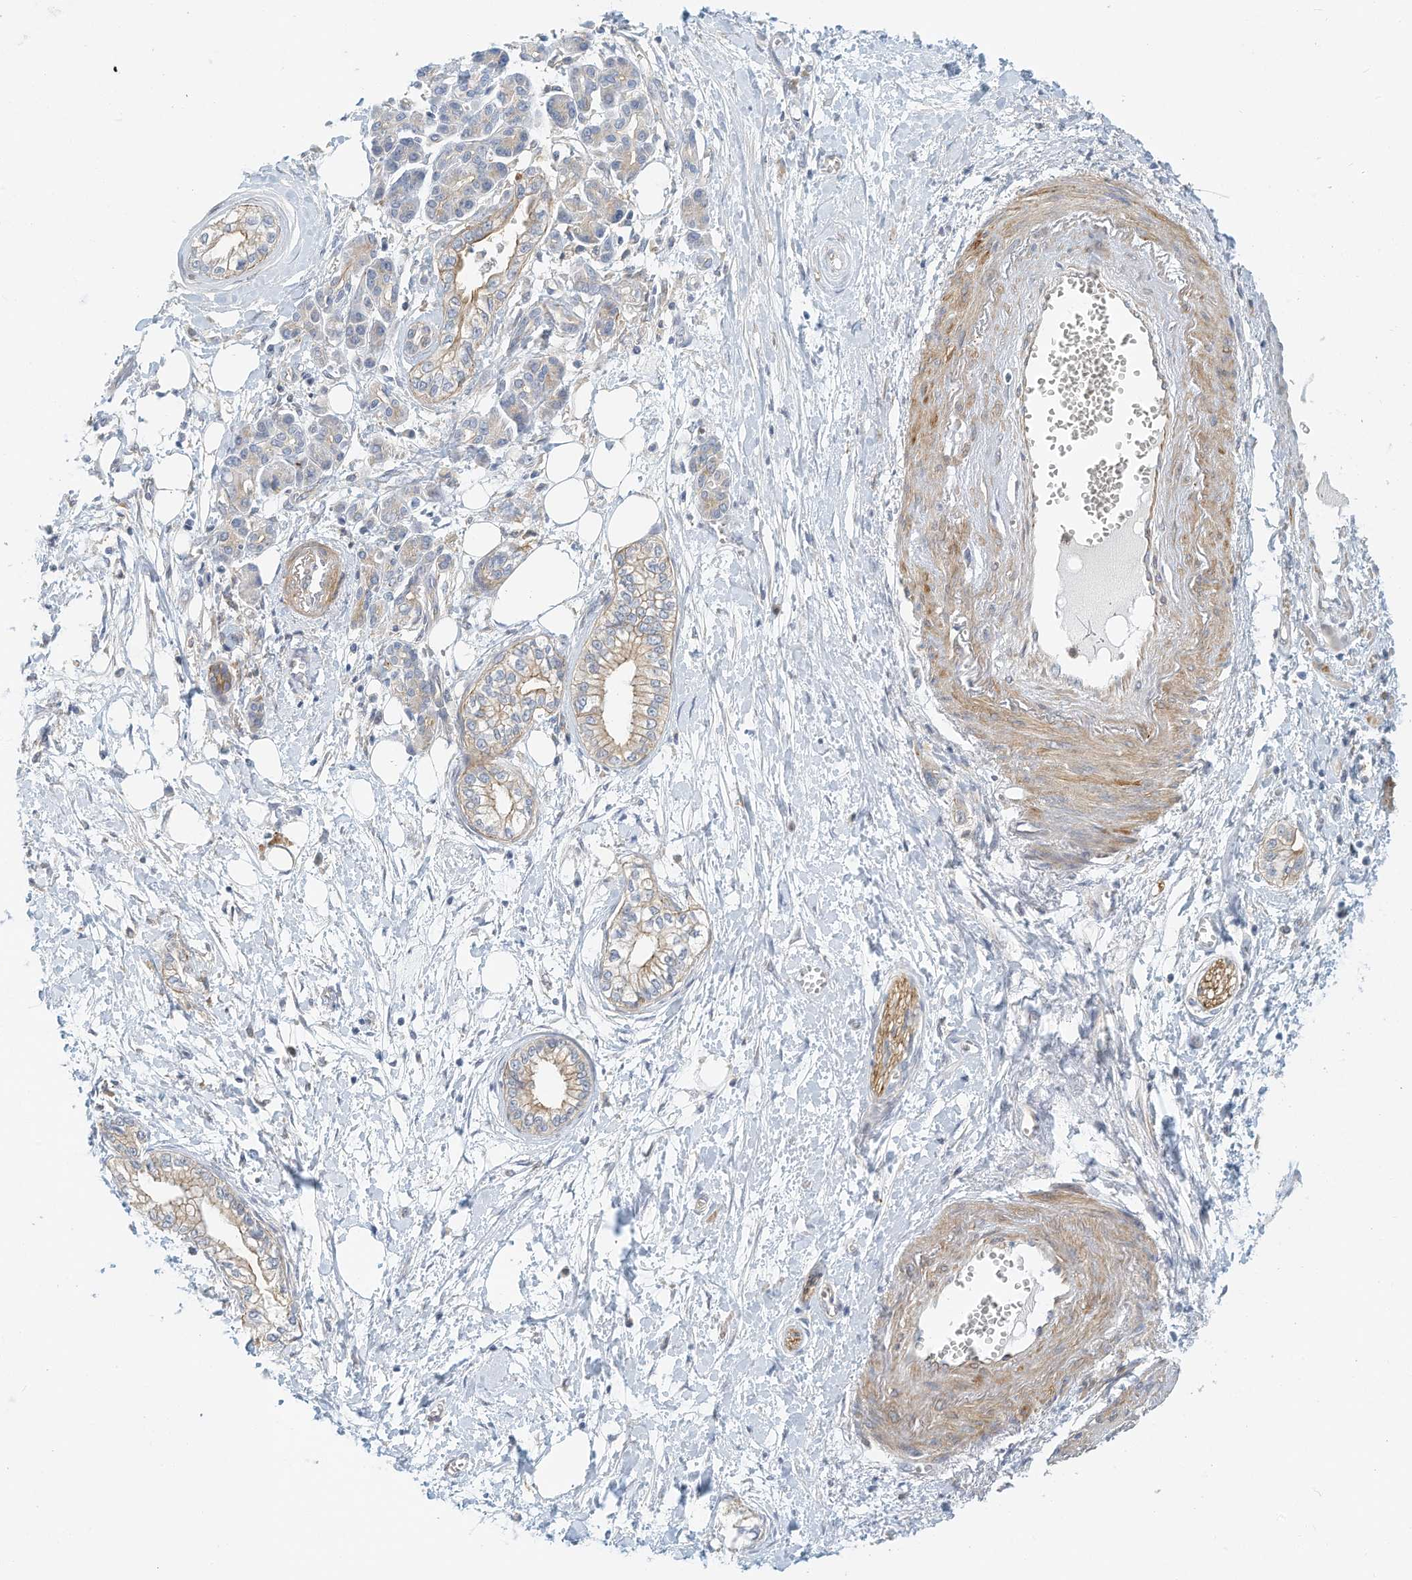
{"staining": {"intensity": "moderate", "quantity": "<25%", "location": "cytoplasmic/membranous"}, "tissue": "pancreatic cancer", "cell_type": "Tumor cells", "image_type": "cancer", "snomed": [{"axis": "morphology", "description": "Adenocarcinoma, NOS"}, {"axis": "topography", "description": "Pancreas"}], "caption": "Immunohistochemical staining of human adenocarcinoma (pancreatic) shows low levels of moderate cytoplasmic/membranous positivity in approximately <25% of tumor cells. (DAB IHC with brightfield microscopy, high magnification).", "gene": "MICAL1", "patient": {"sex": "male", "age": 68}}